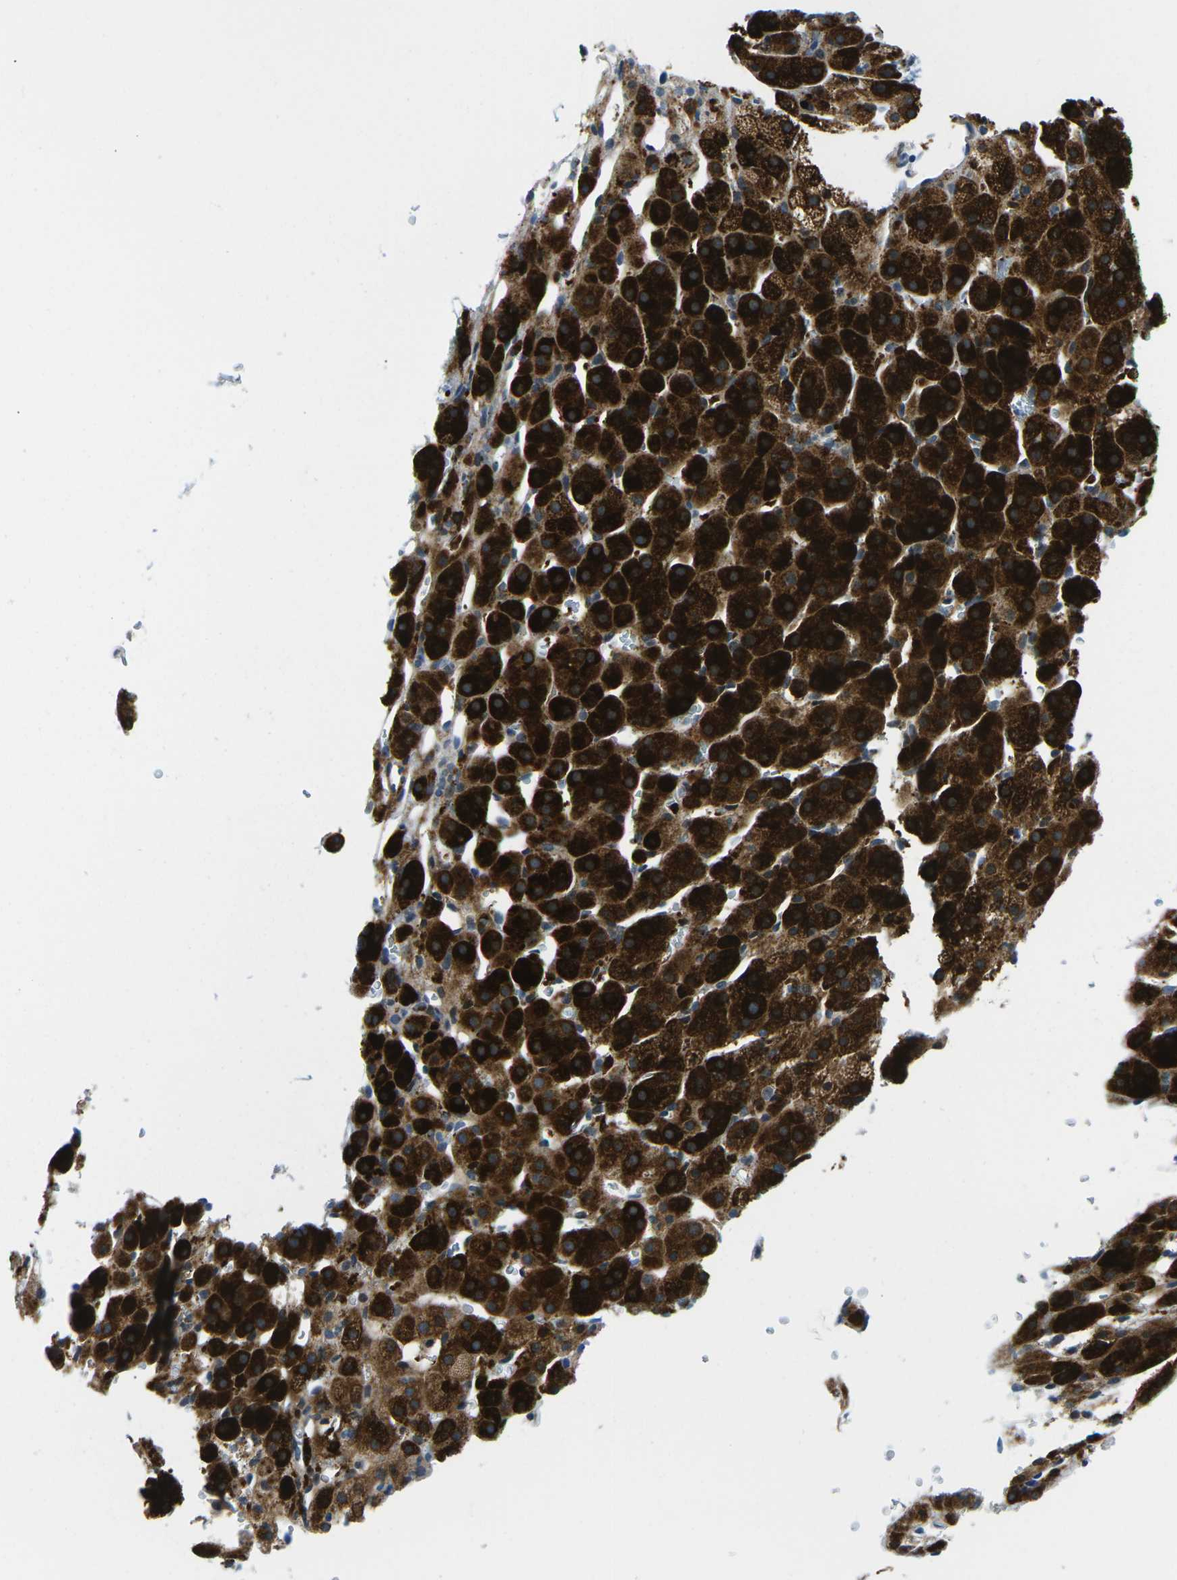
{"staining": {"intensity": "strong", "quantity": ">75%", "location": "cytoplasmic/membranous"}, "tissue": "adrenal gland", "cell_type": "Glandular cells", "image_type": "normal", "snomed": [{"axis": "morphology", "description": "Normal tissue, NOS"}, {"axis": "topography", "description": "Adrenal gland"}], "caption": "Strong cytoplasmic/membranous staining is seen in about >75% of glandular cells in unremarkable adrenal gland. (DAB (3,3'-diaminobenzidine) = brown stain, brightfield microscopy at high magnification).", "gene": "CFB", "patient": {"sex": "female", "age": 57}}